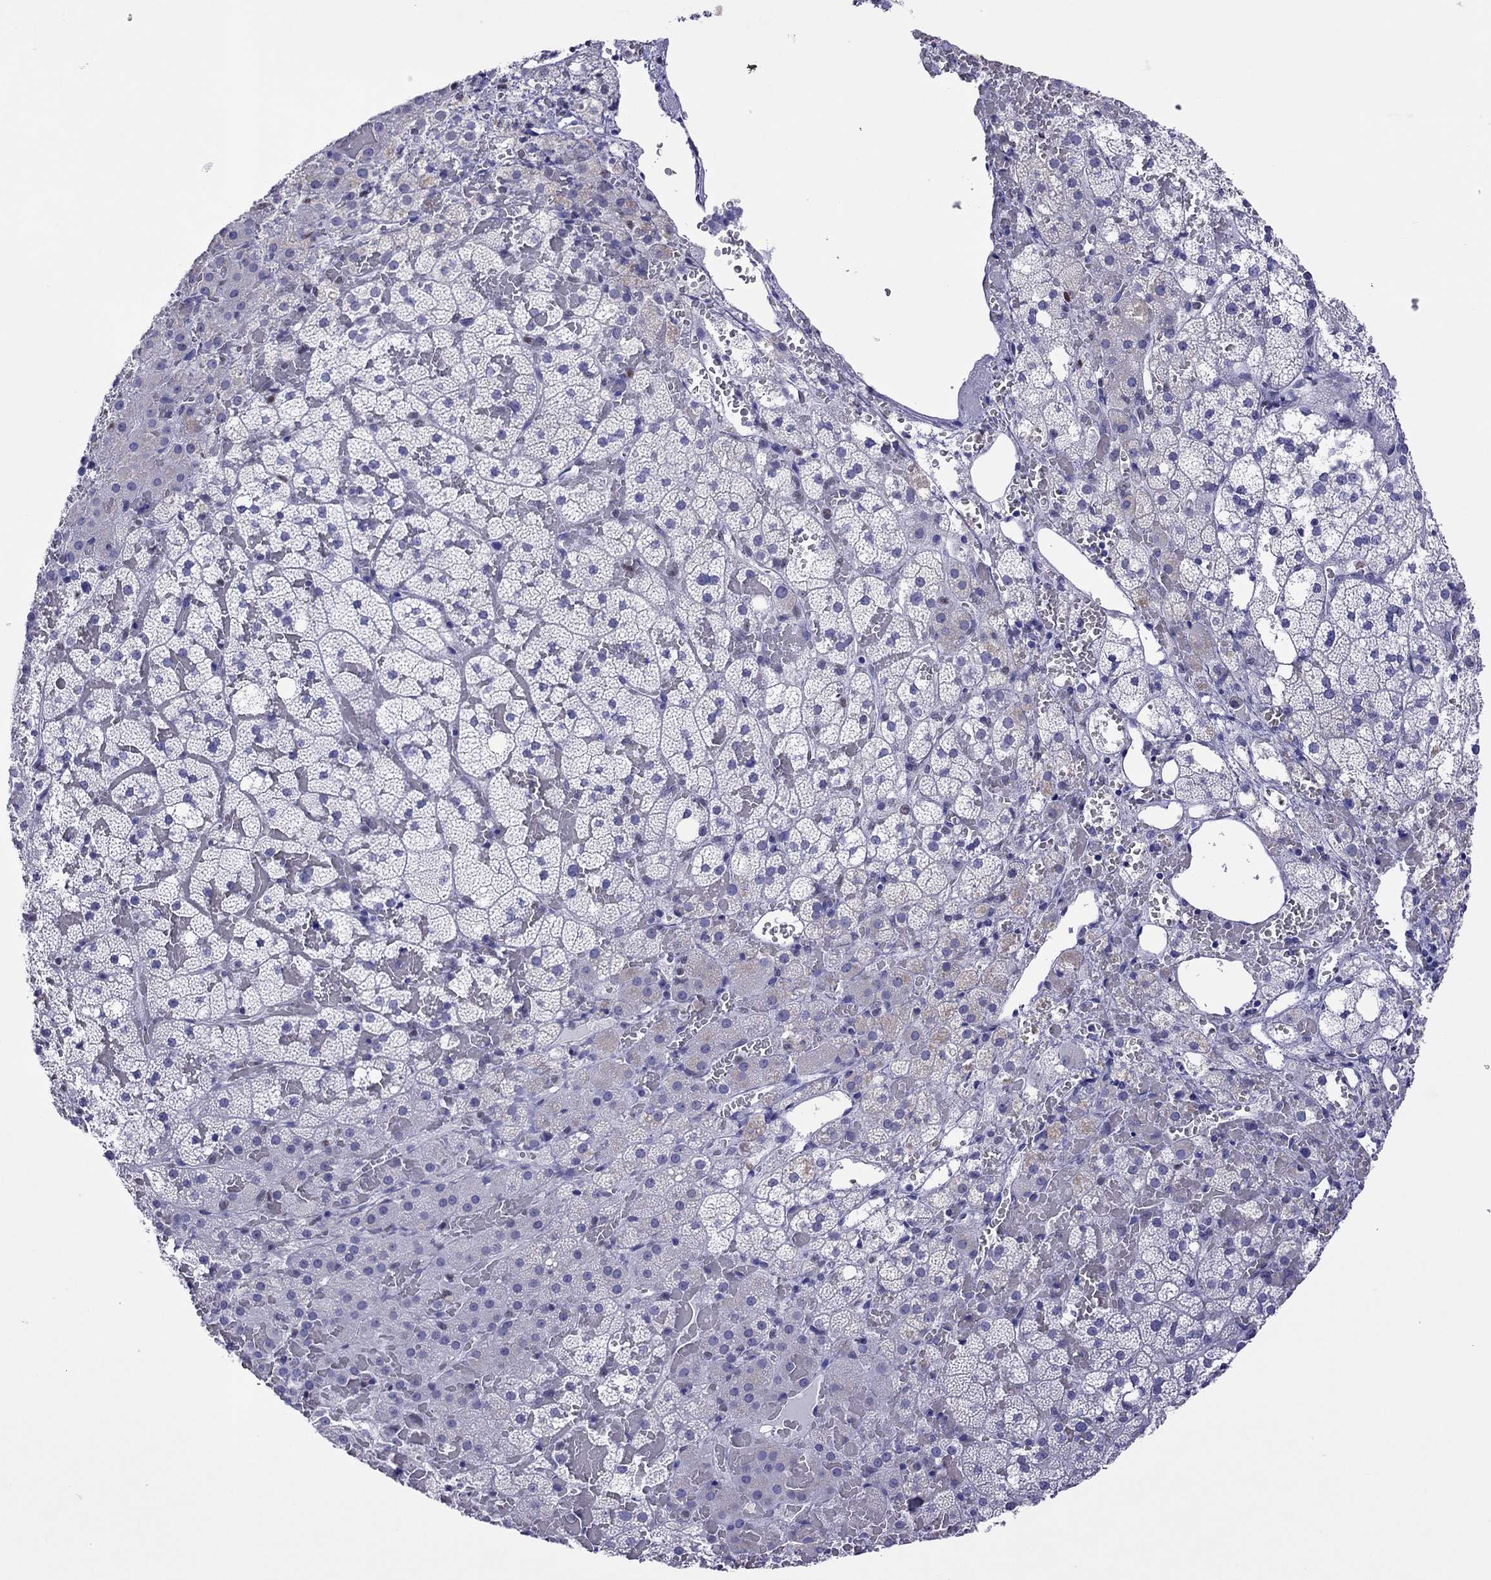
{"staining": {"intensity": "negative", "quantity": "none", "location": "none"}, "tissue": "adrenal gland", "cell_type": "Glandular cells", "image_type": "normal", "snomed": [{"axis": "morphology", "description": "Normal tissue, NOS"}, {"axis": "topography", "description": "Adrenal gland"}], "caption": "High power microscopy image of an immunohistochemistry (IHC) photomicrograph of normal adrenal gland, revealing no significant expression in glandular cells.", "gene": "MPZ", "patient": {"sex": "male", "age": 53}}